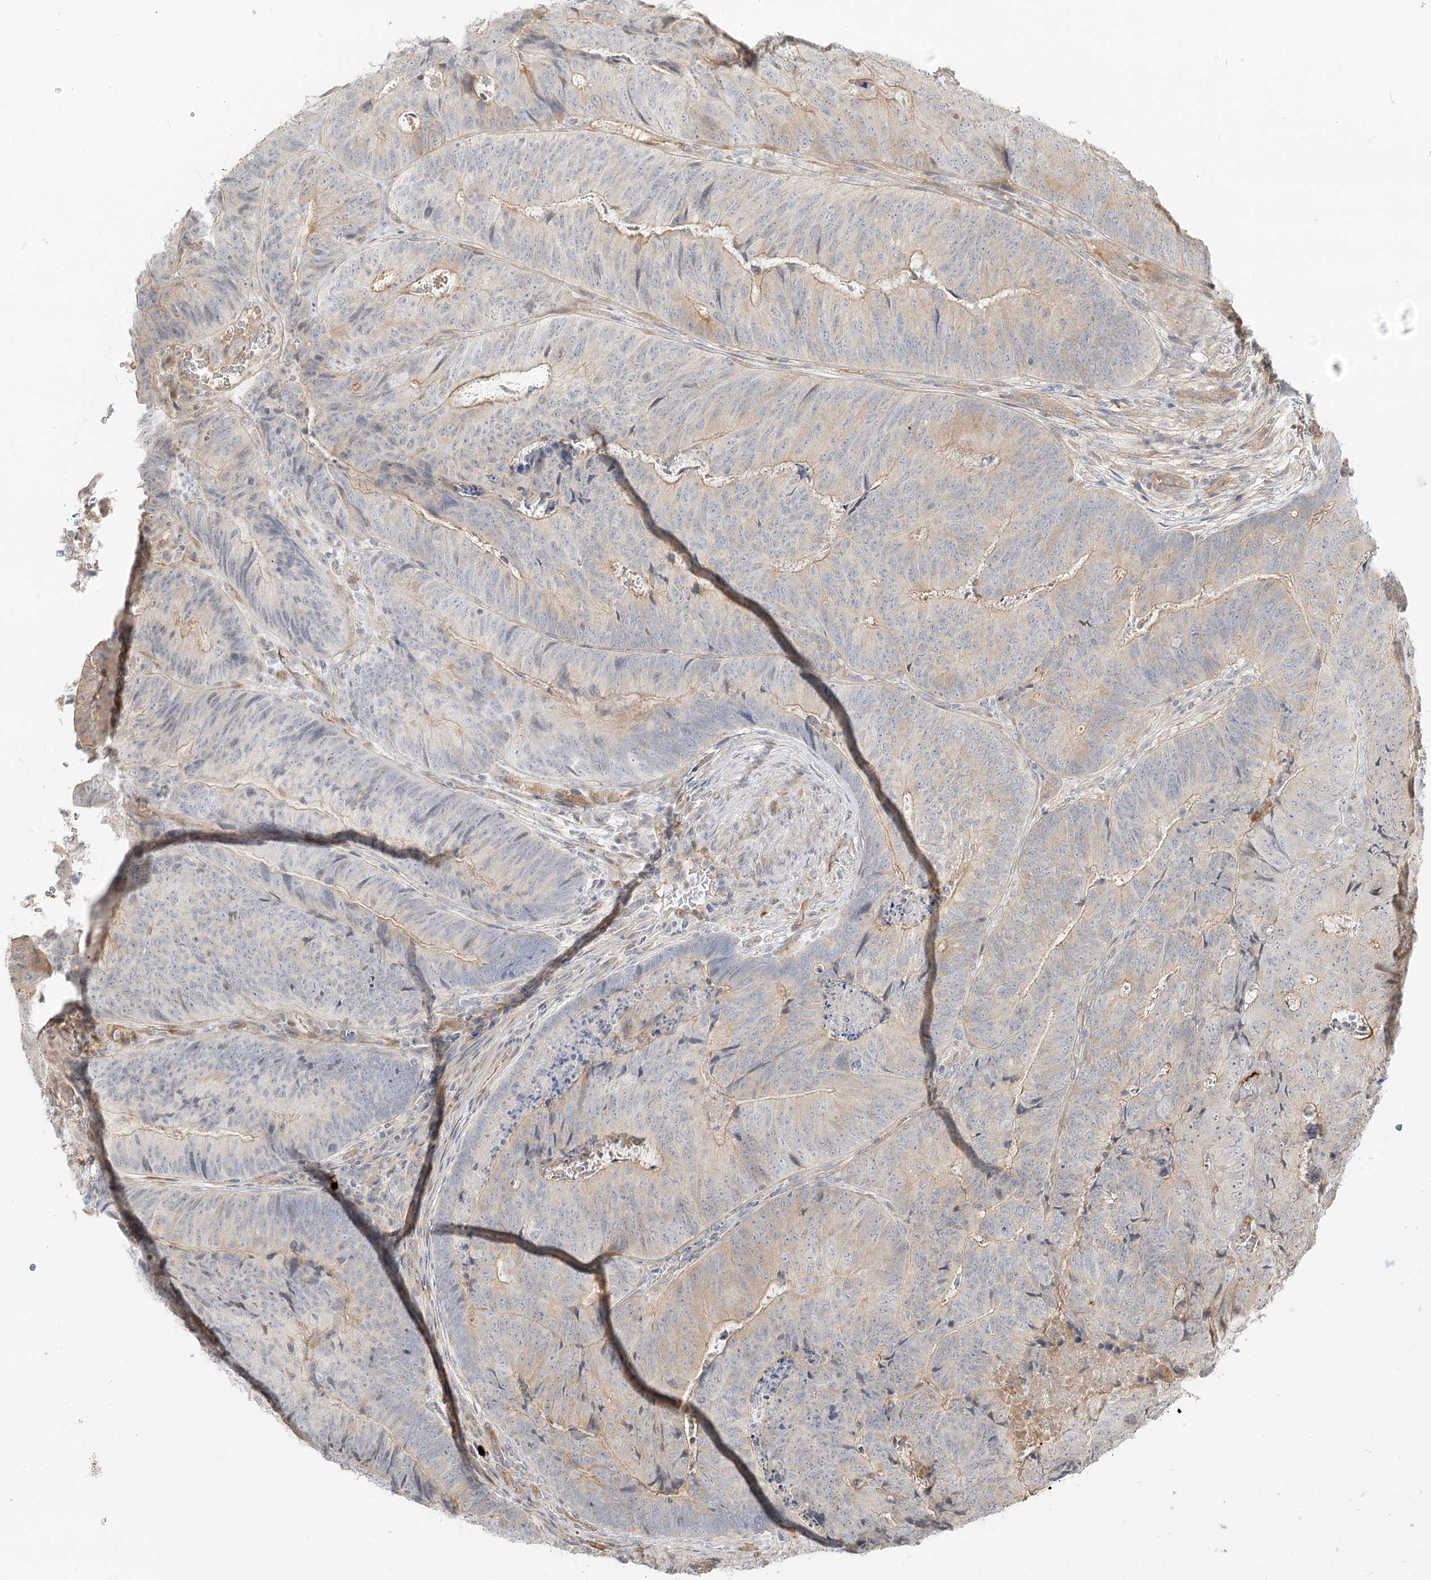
{"staining": {"intensity": "weak", "quantity": "<25%", "location": "cytoplasmic/membranous"}, "tissue": "colorectal cancer", "cell_type": "Tumor cells", "image_type": "cancer", "snomed": [{"axis": "morphology", "description": "Adenocarcinoma, NOS"}, {"axis": "topography", "description": "Colon"}], "caption": "Tumor cells are negative for brown protein staining in adenocarcinoma (colorectal).", "gene": "GUCY2C", "patient": {"sex": "female", "age": 67}}